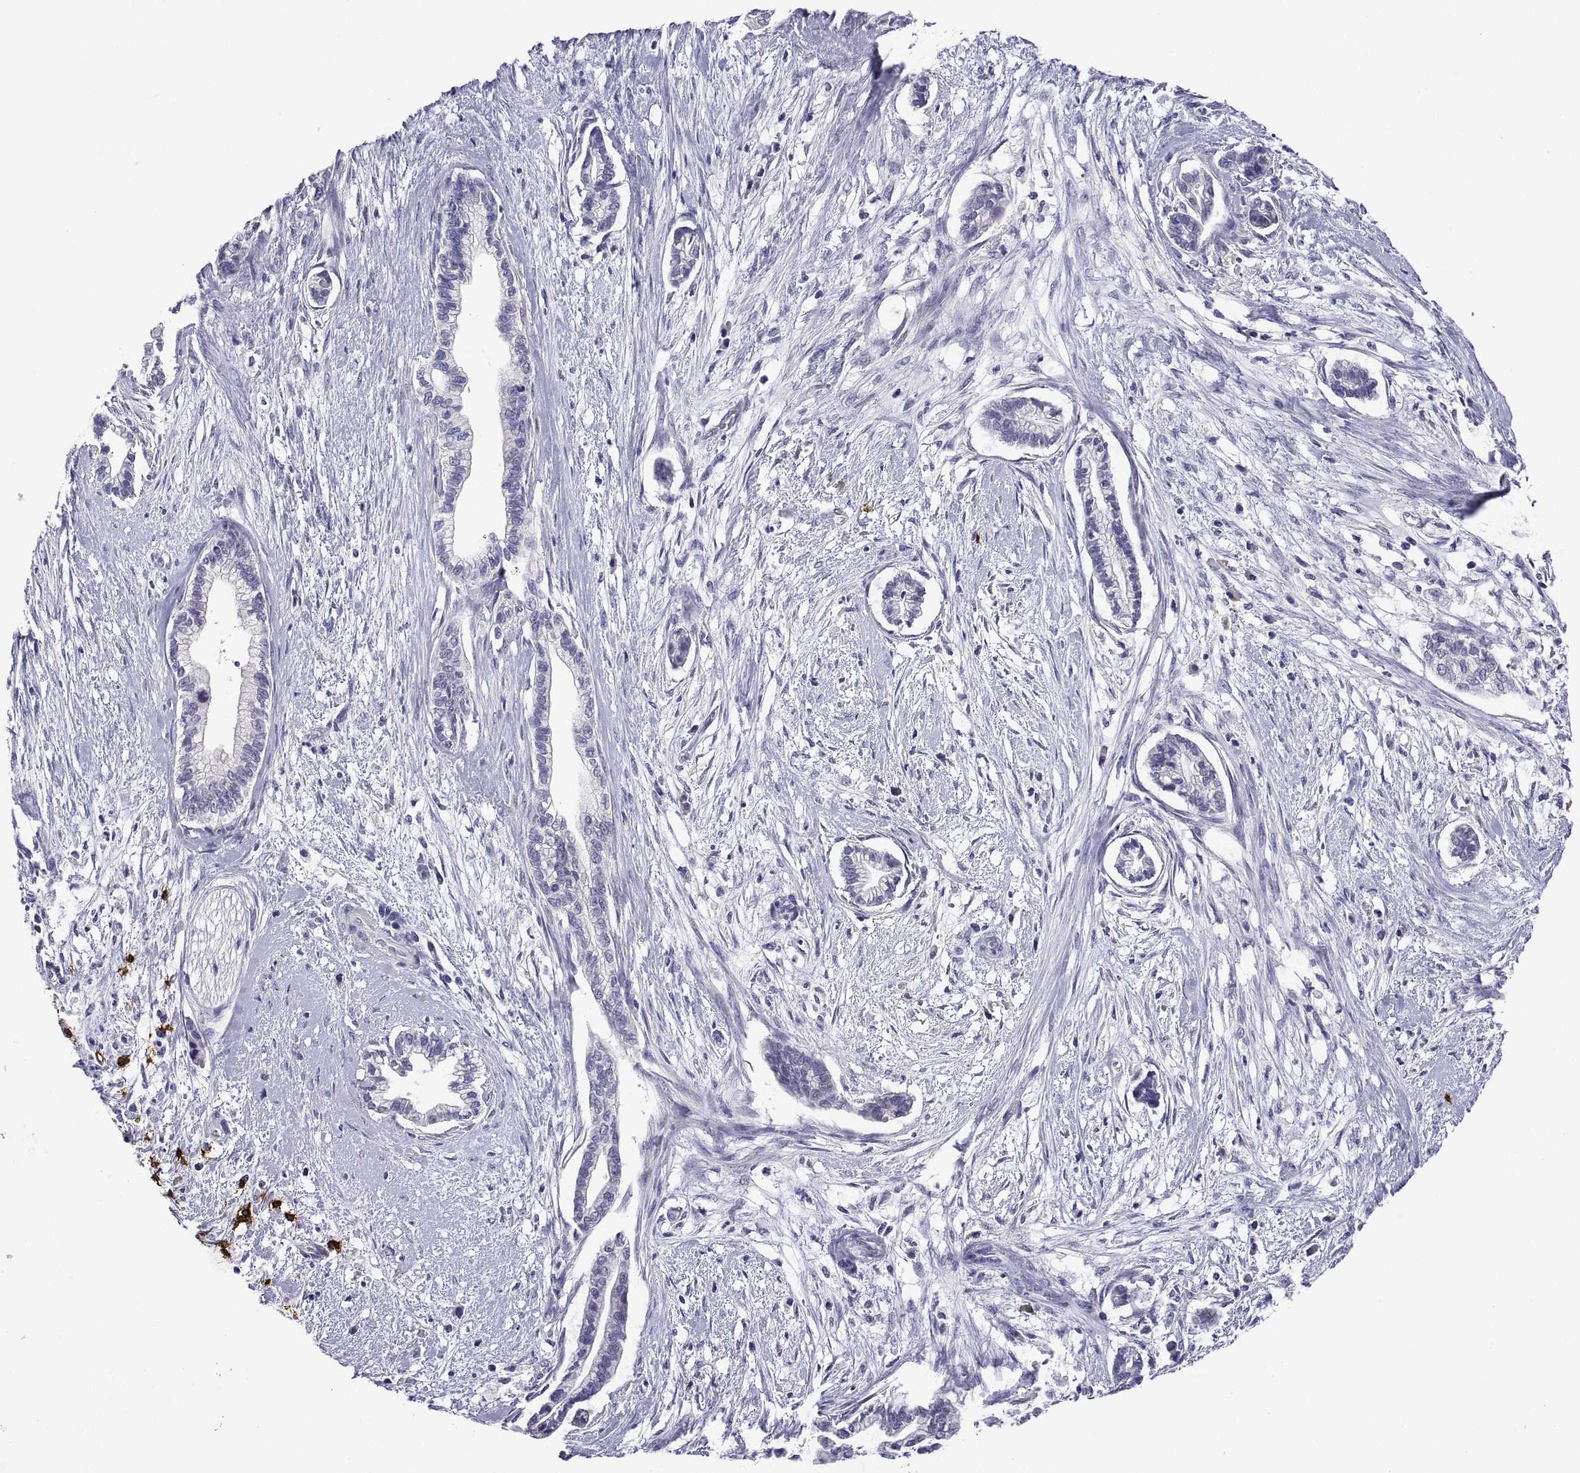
{"staining": {"intensity": "negative", "quantity": "none", "location": "none"}, "tissue": "cervical cancer", "cell_type": "Tumor cells", "image_type": "cancer", "snomed": [{"axis": "morphology", "description": "Adenocarcinoma, NOS"}, {"axis": "topography", "description": "Cervix"}], "caption": "Protein analysis of cervical adenocarcinoma demonstrates no significant expression in tumor cells.", "gene": "MS4A1", "patient": {"sex": "female", "age": 62}}